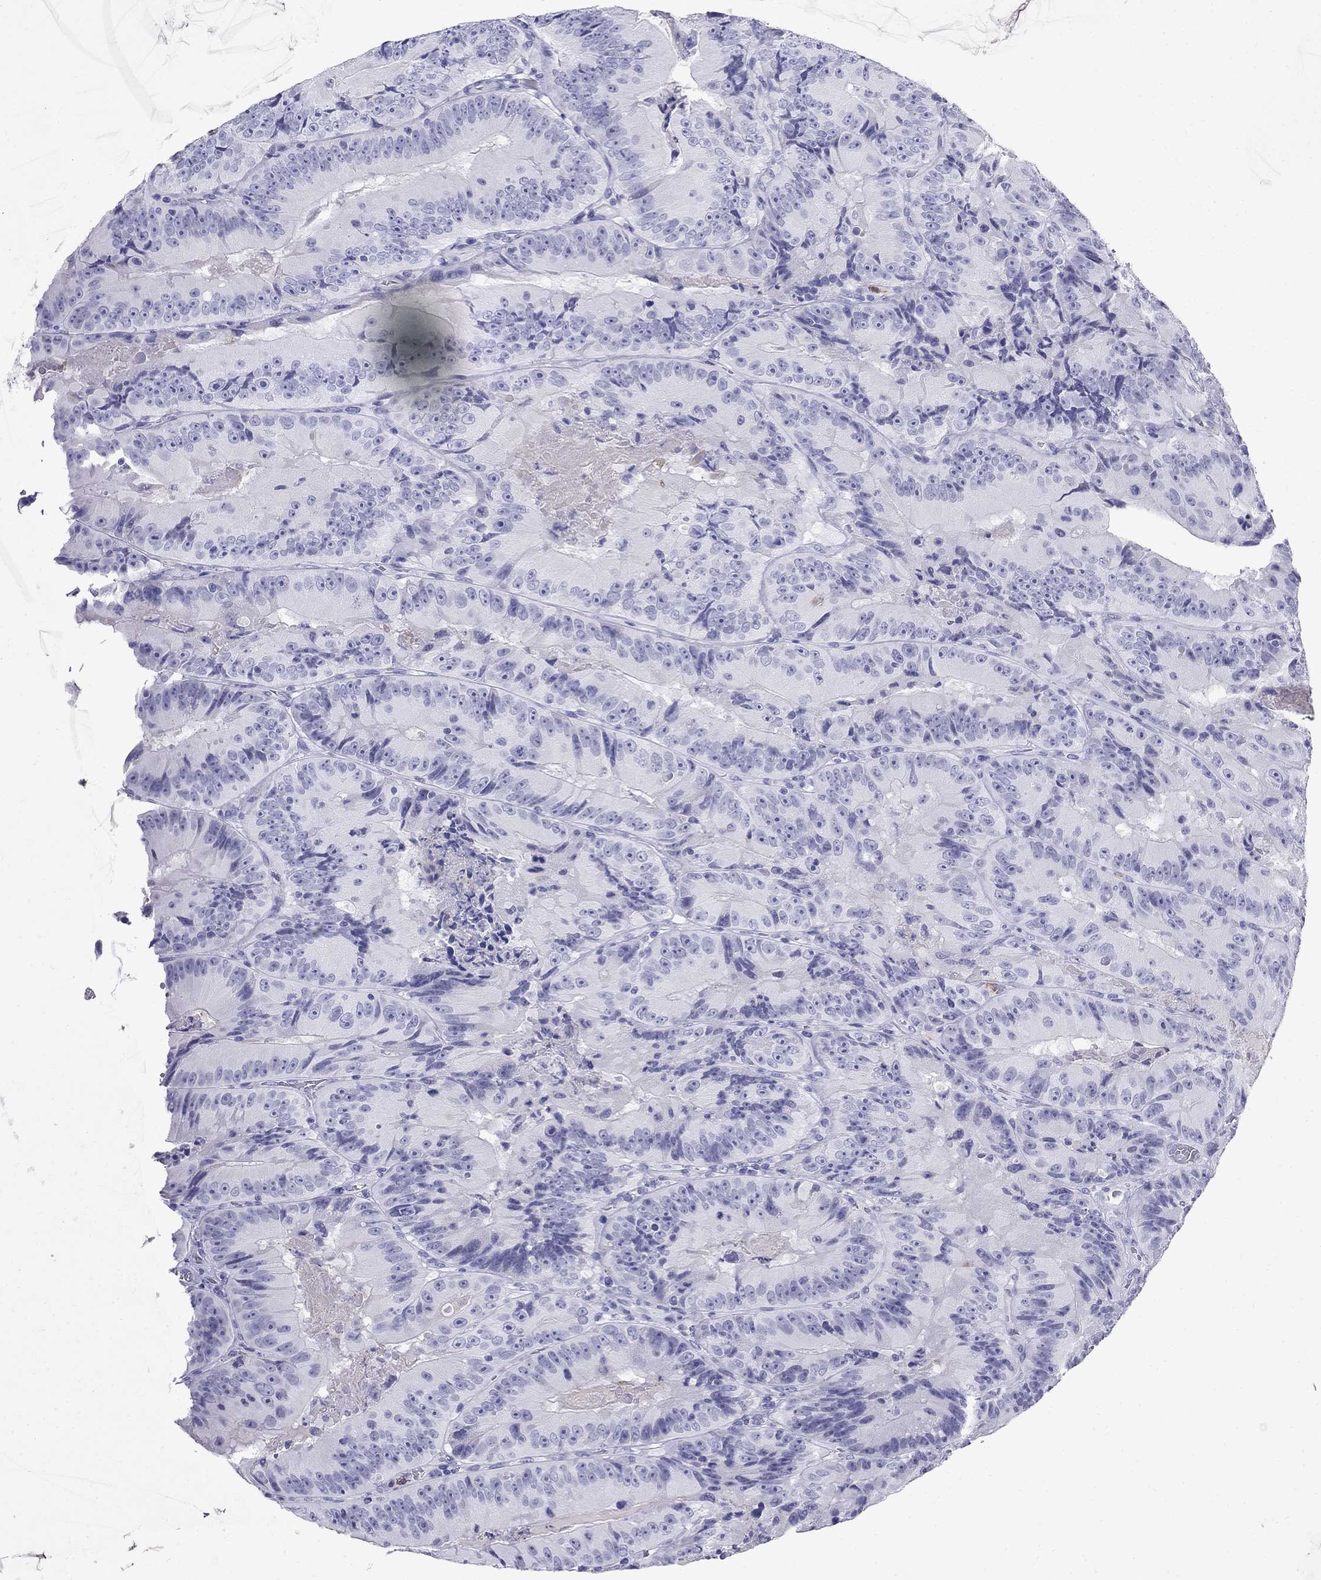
{"staining": {"intensity": "negative", "quantity": "none", "location": "none"}, "tissue": "colorectal cancer", "cell_type": "Tumor cells", "image_type": "cancer", "snomed": [{"axis": "morphology", "description": "Adenocarcinoma, NOS"}, {"axis": "topography", "description": "Colon"}], "caption": "Immunohistochemistry (IHC) histopathology image of neoplastic tissue: colorectal cancer (adenocarcinoma) stained with DAB (3,3'-diaminobenzidine) reveals no significant protein positivity in tumor cells.", "gene": "PPP1R36", "patient": {"sex": "female", "age": 86}}